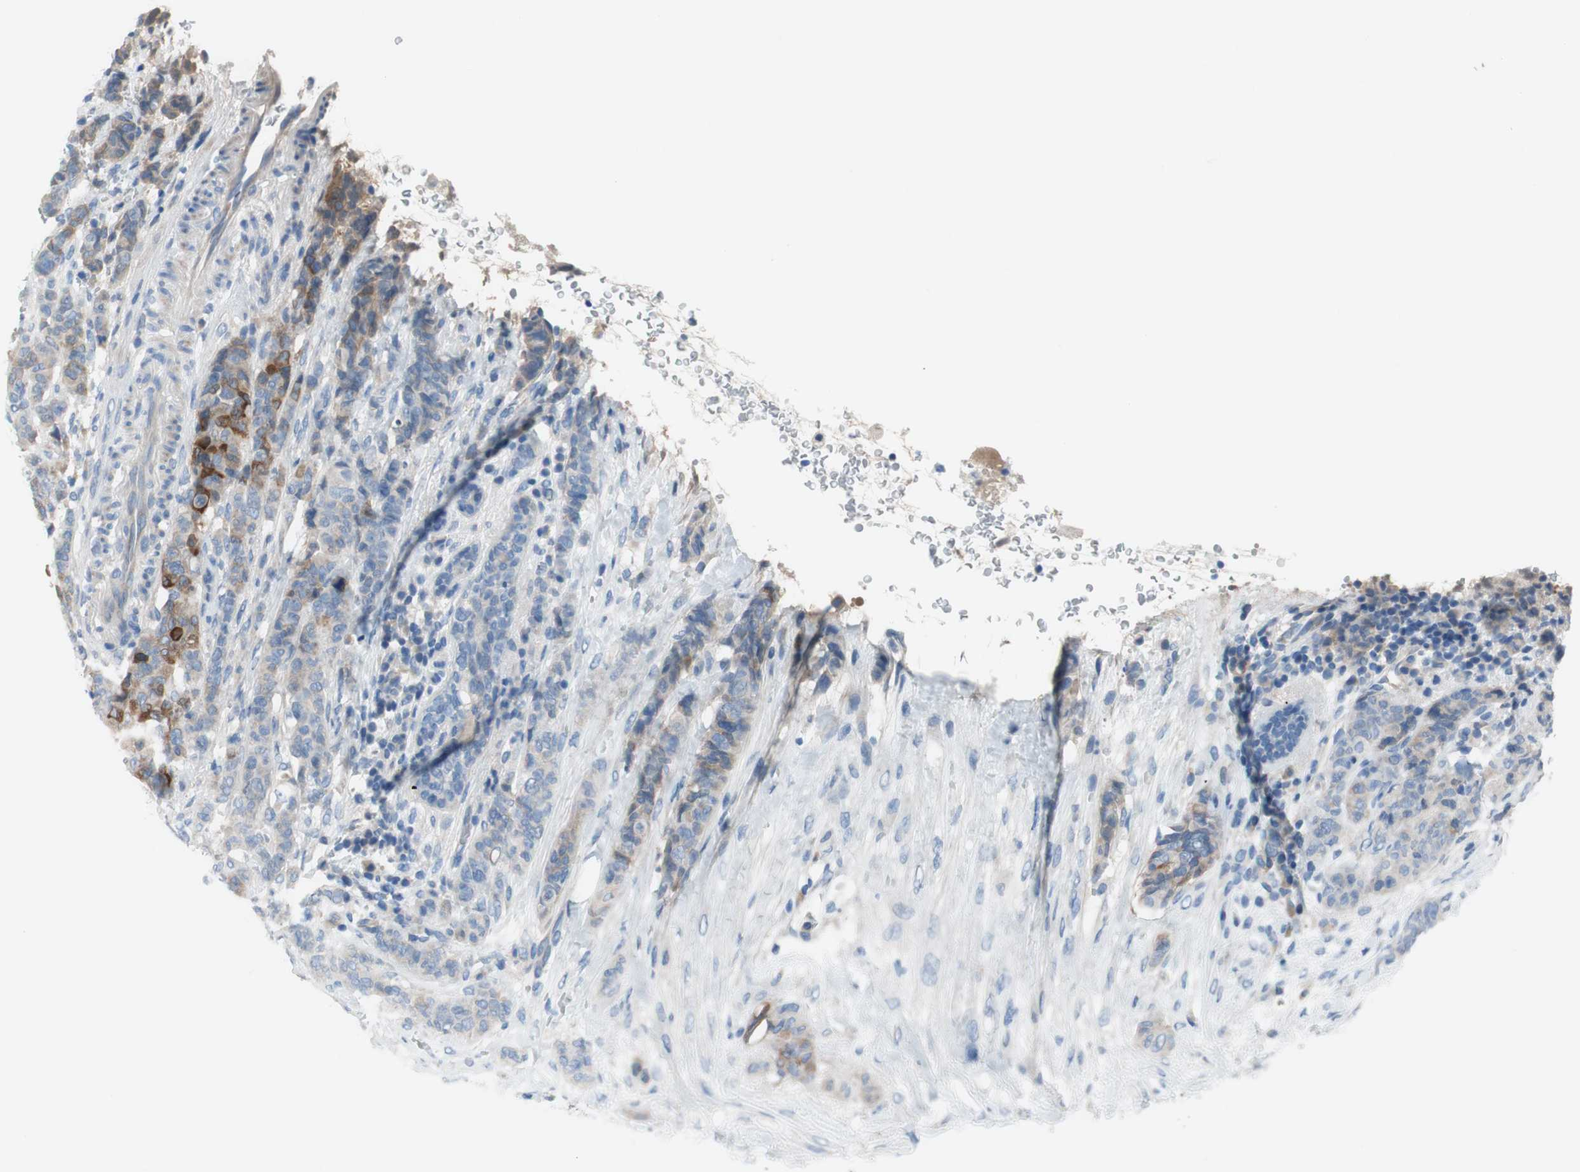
{"staining": {"intensity": "moderate", "quantity": "<25%", "location": "cytoplasmic/membranous"}, "tissue": "breast cancer", "cell_type": "Tumor cells", "image_type": "cancer", "snomed": [{"axis": "morphology", "description": "Duct carcinoma"}, {"axis": "topography", "description": "Breast"}], "caption": "The photomicrograph shows staining of breast cancer (intraductal carcinoma), revealing moderate cytoplasmic/membranous protein staining (brown color) within tumor cells.", "gene": "FDFT1", "patient": {"sex": "female", "age": 40}}